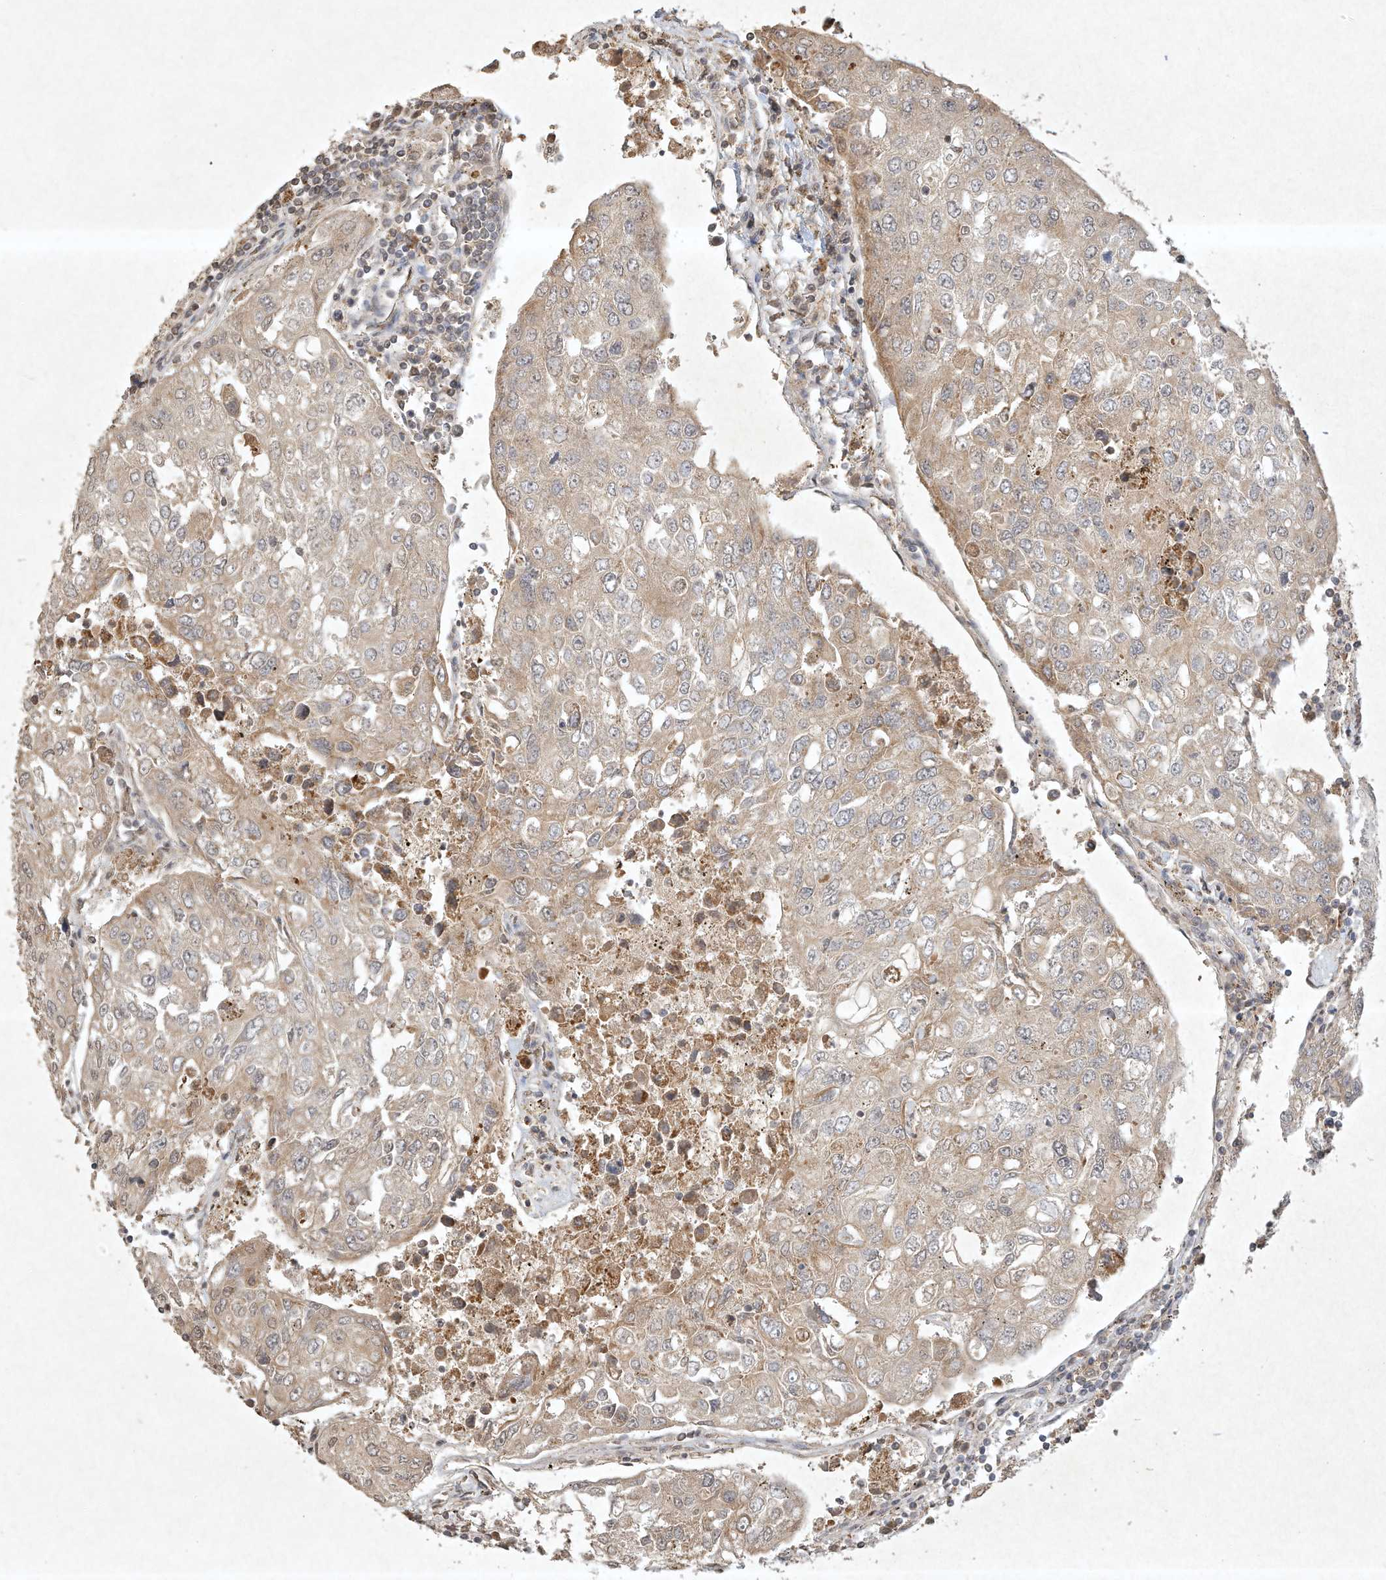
{"staining": {"intensity": "weak", "quantity": "25%-75%", "location": "cytoplasmic/membranous"}, "tissue": "urothelial cancer", "cell_type": "Tumor cells", "image_type": "cancer", "snomed": [{"axis": "morphology", "description": "Urothelial carcinoma, High grade"}, {"axis": "topography", "description": "Lymph node"}, {"axis": "topography", "description": "Urinary bladder"}], "caption": "The photomicrograph demonstrates immunohistochemical staining of urothelial cancer. There is weak cytoplasmic/membranous staining is identified in about 25%-75% of tumor cells.", "gene": "BTRC", "patient": {"sex": "male", "age": 51}}